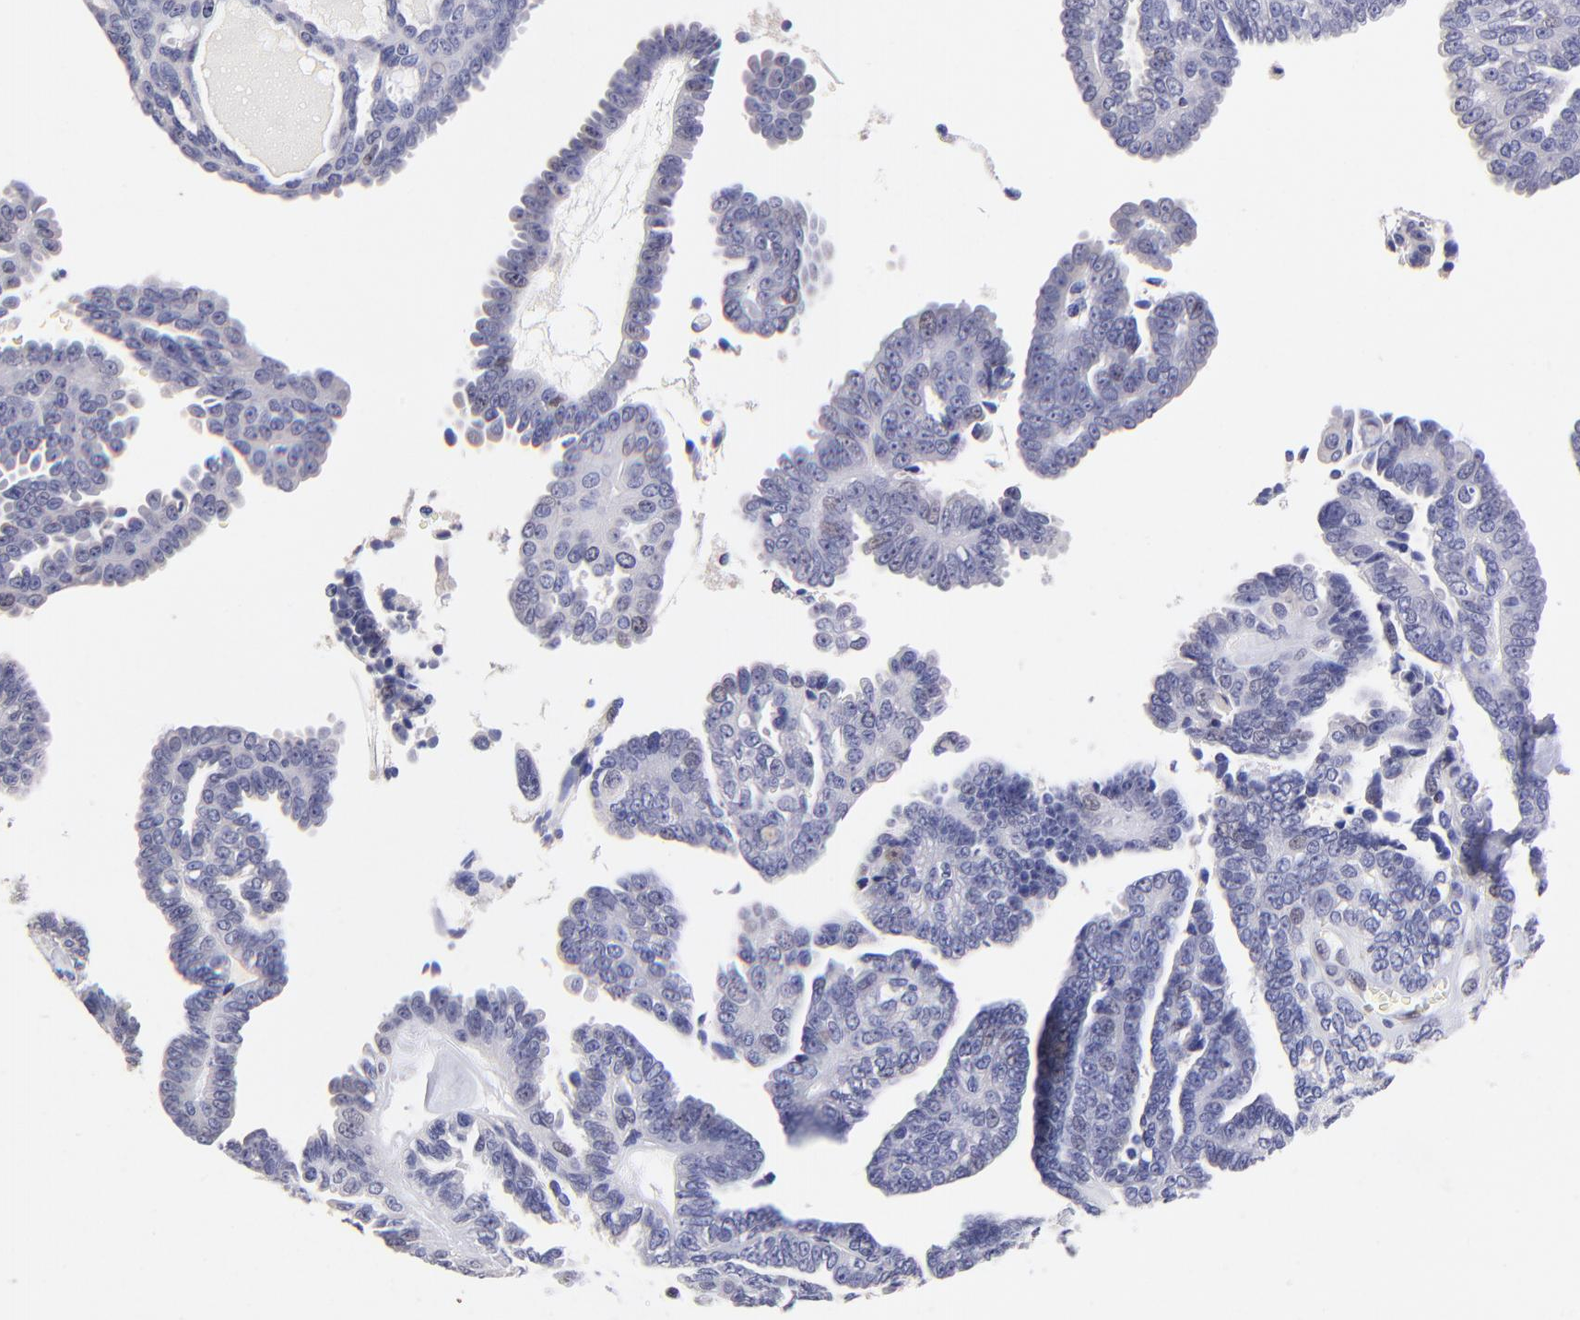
{"staining": {"intensity": "weak", "quantity": "<25%", "location": "nuclear"}, "tissue": "ovarian cancer", "cell_type": "Tumor cells", "image_type": "cancer", "snomed": [{"axis": "morphology", "description": "Cystadenocarcinoma, serous, NOS"}, {"axis": "topography", "description": "Ovary"}], "caption": "Photomicrograph shows no protein expression in tumor cells of ovarian serous cystadenocarcinoma tissue.", "gene": "DNMT1", "patient": {"sex": "female", "age": 71}}